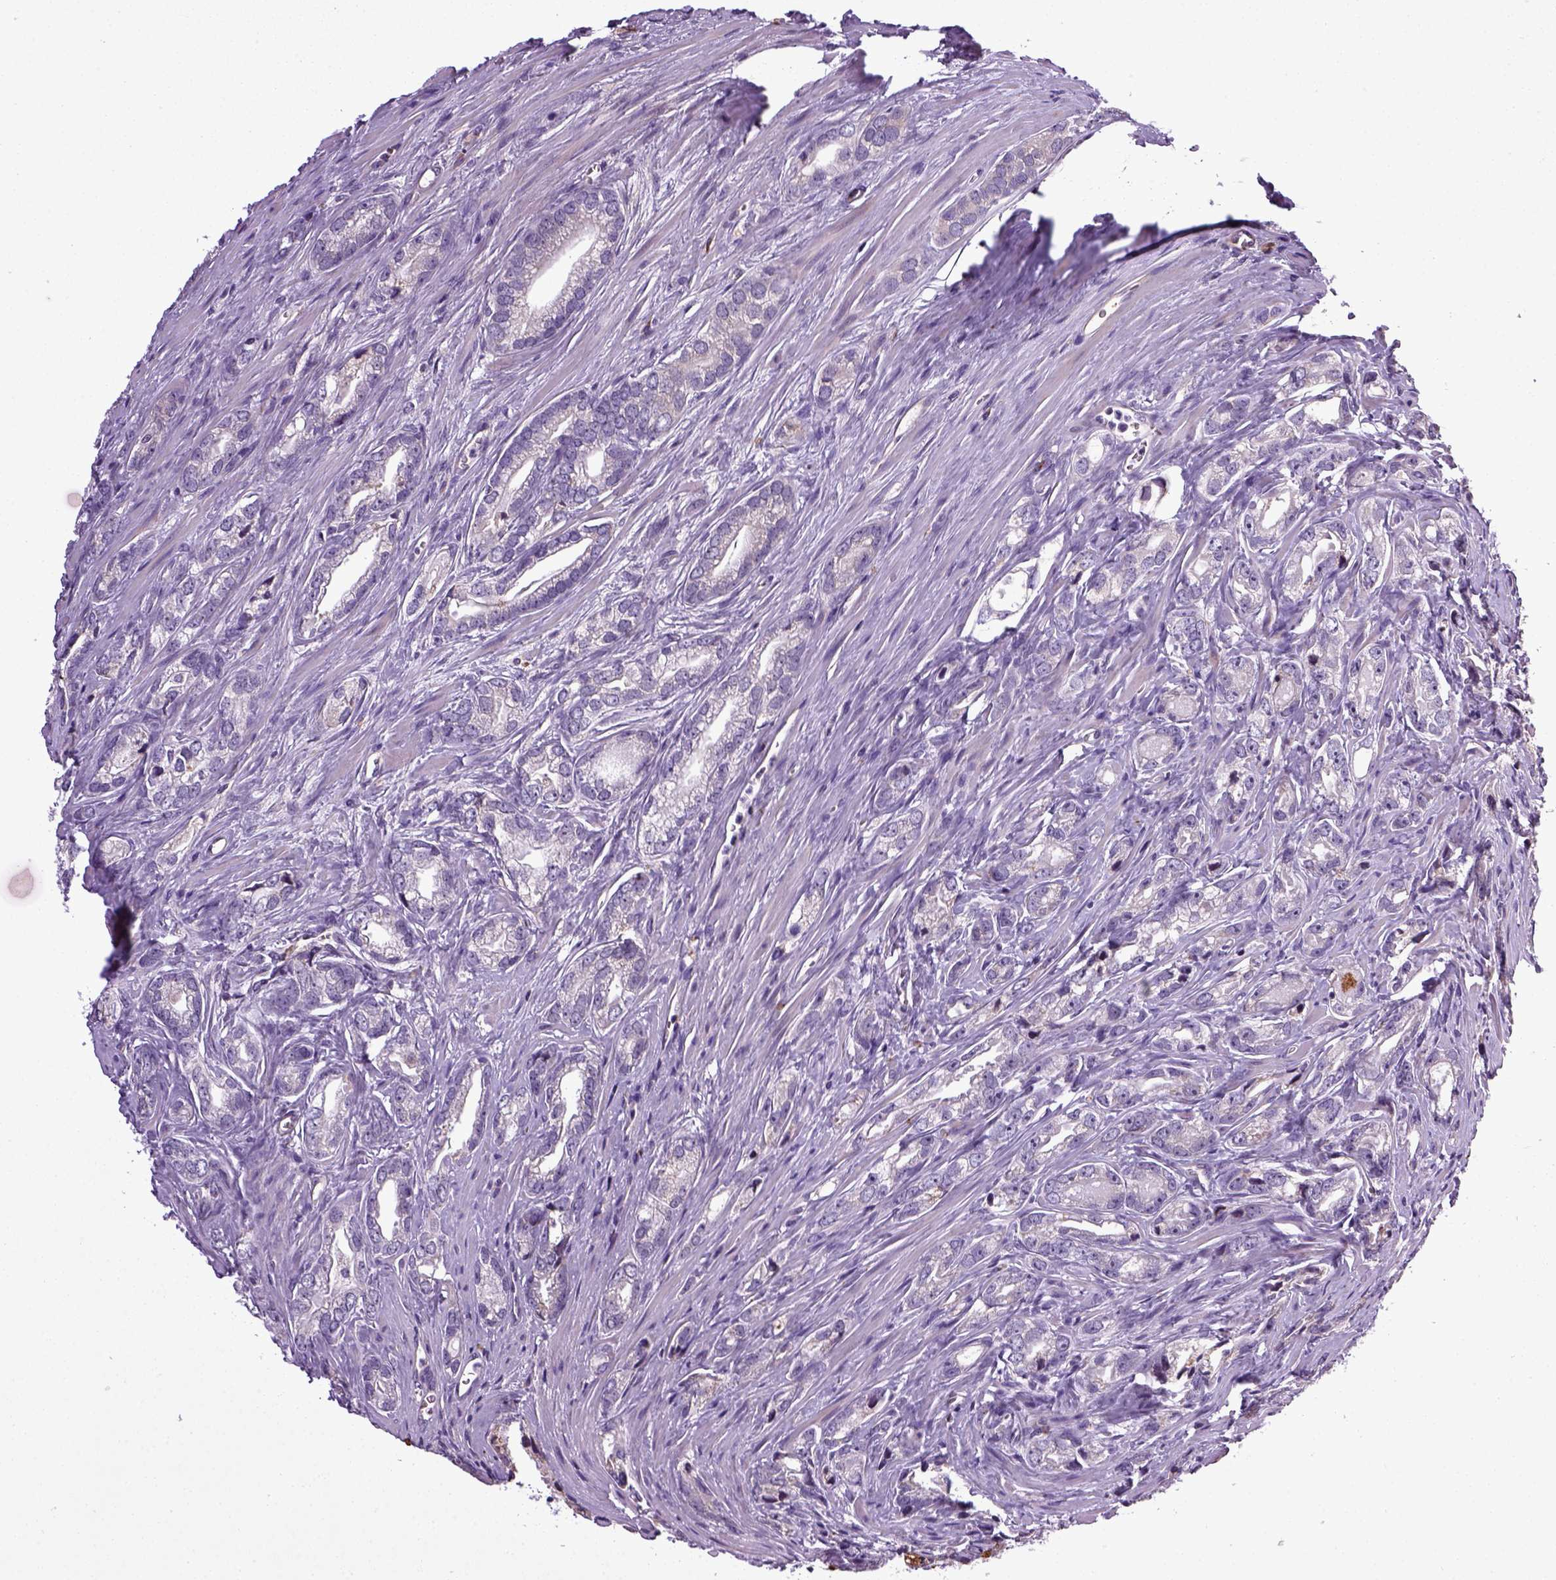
{"staining": {"intensity": "negative", "quantity": "none", "location": "none"}, "tissue": "prostate cancer", "cell_type": "Tumor cells", "image_type": "cancer", "snomed": [{"axis": "morphology", "description": "Adenocarcinoma, NOS"}, {"axis": "morphology", "description": "Adenocarcinoma, High grade"}, {"axis": "topography", "description": "Prostate"}], "caption": "IHC histopathology image of human prostate cancer stained for a protein (brown), which reveals no positivity in tumor cells.", "gene": "TPRG1", "patient": {"sex": "male", "age": 70}}